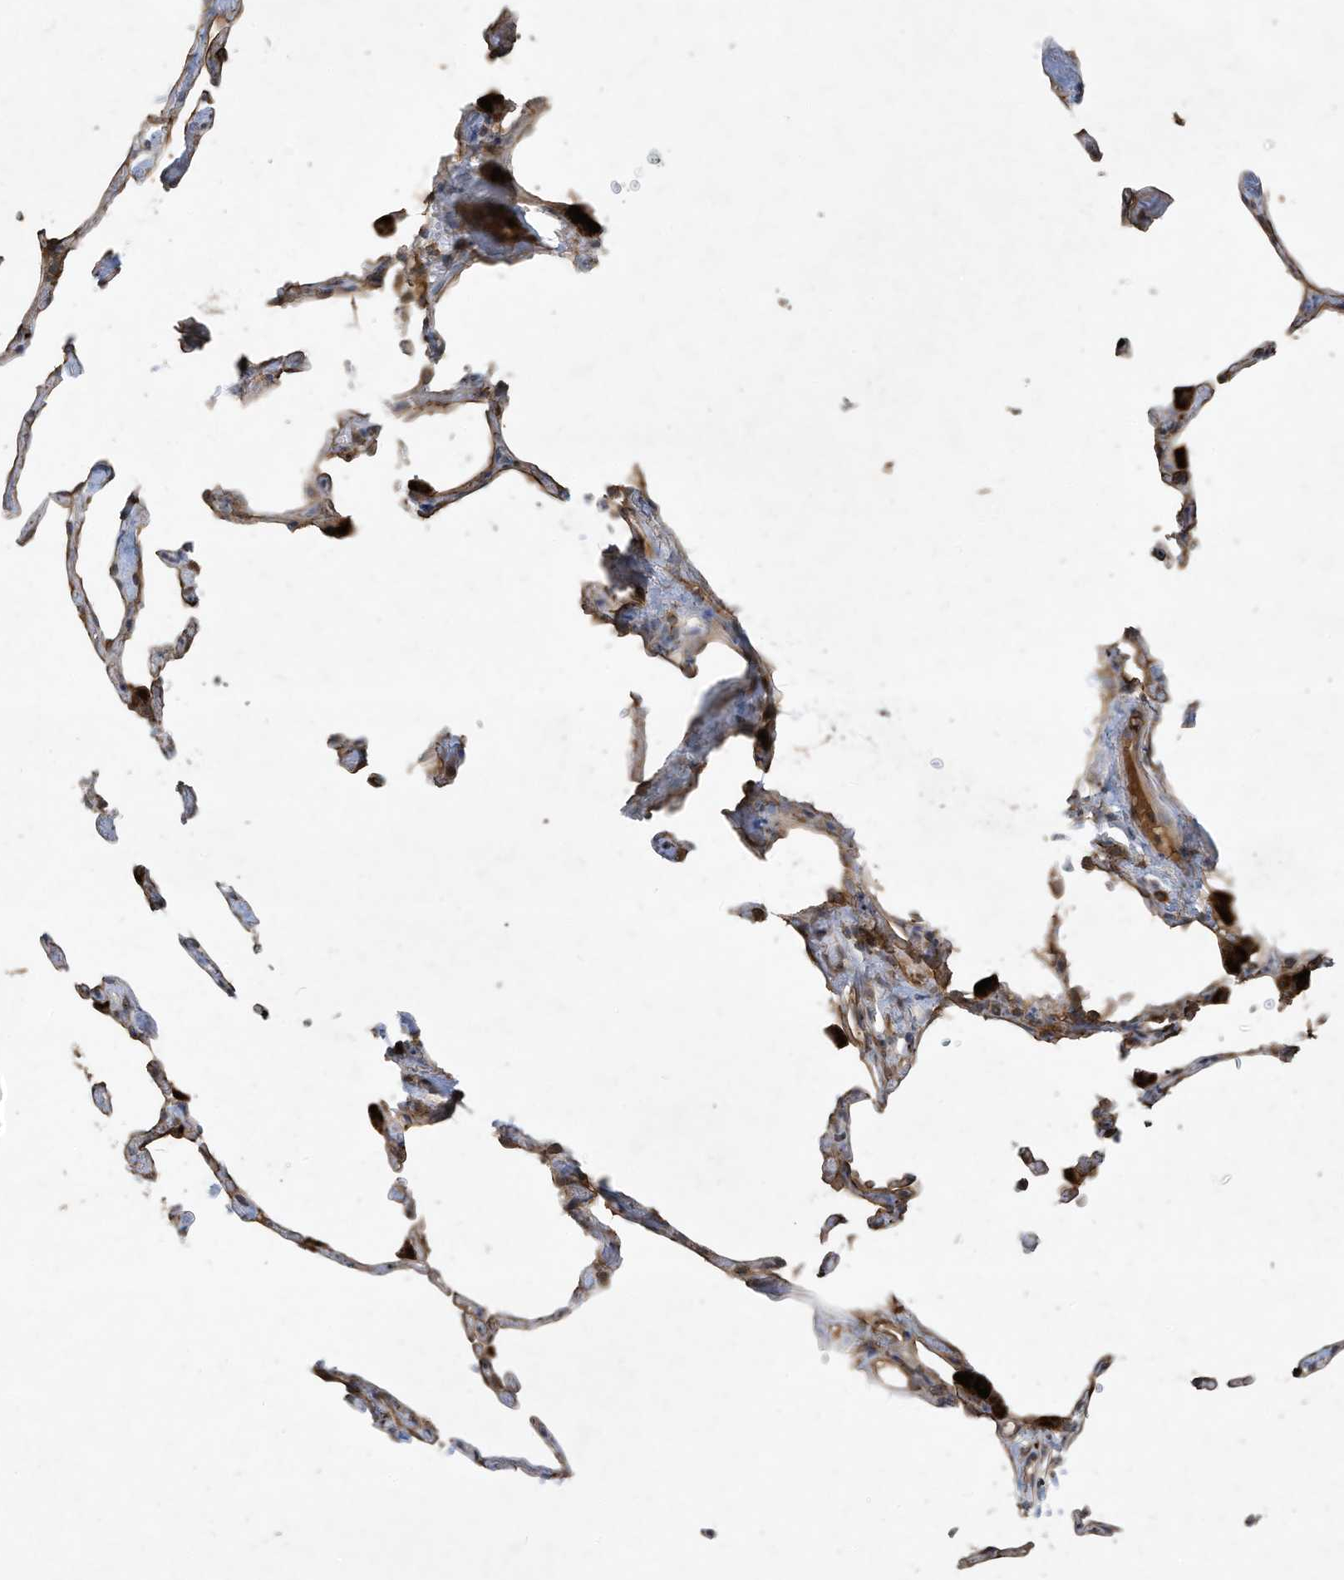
{"staining": {"intensity": "moderate", "quantity": "25%-75%", "location": "cytoplasmic/membranous"}, "tissue": "lung", "cell_type": "Alveolar cells", "image_type": "normal", "snomed": [{"axis": "morphology", "description": "Normal tissue, NOS"}, {"axis": "topography", "description": "Lung"}], "caption": "A medium amount of moderate cytoplasmic/membranous positivity is seen in about 25%-75% of alveolar cells in normal lung.", "gene": "C2orf74", "patient": {"sex": "male", "age": 65}}